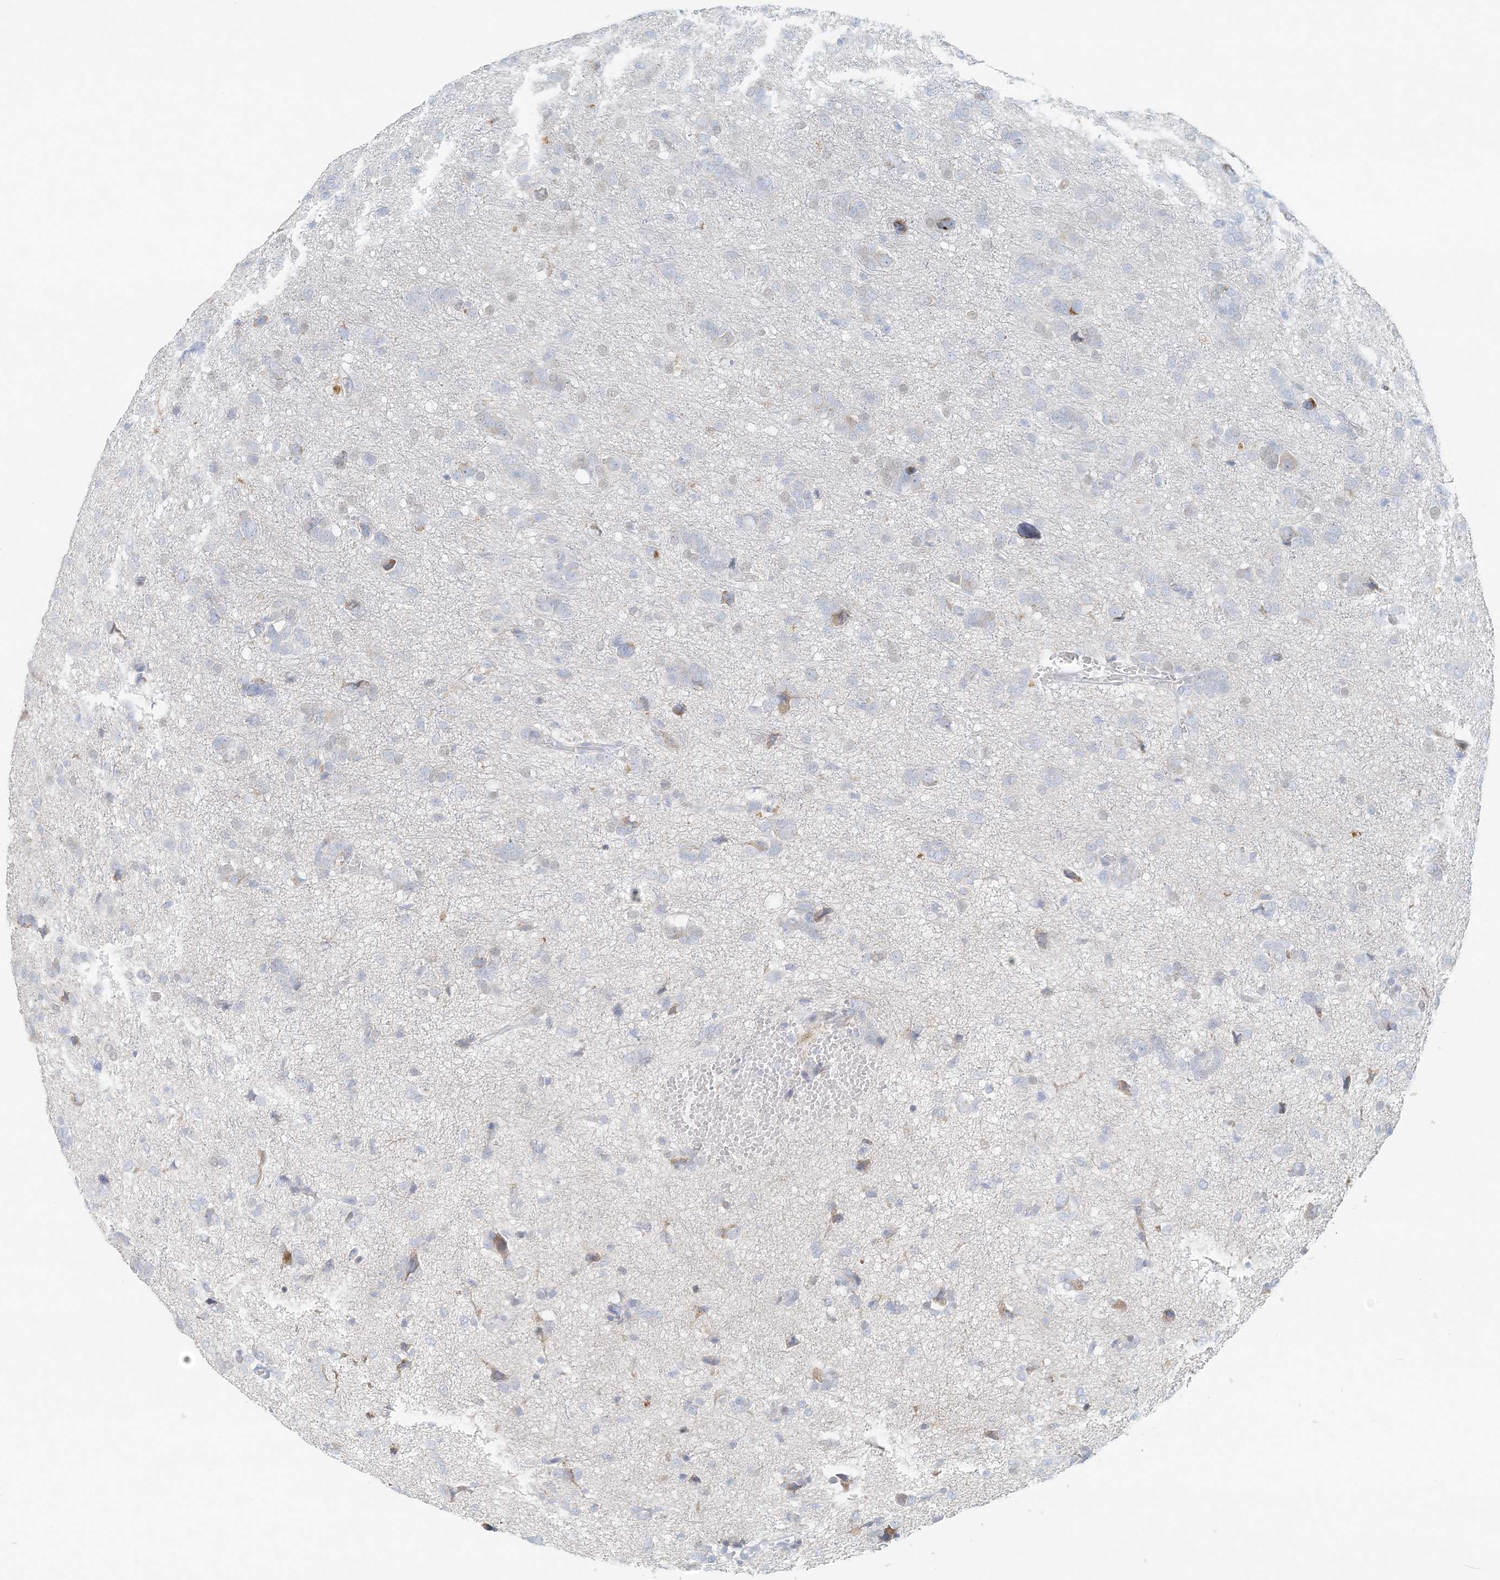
{"staining": {"intensity": "negative", "quantity": "none", "location": "none"}, "tissue": "glioma", "cell_type": "Tumor cells", "image_type": "cancer", "snomed": [{"axis": "morphology", "description": "Glioma, malignant, High grade"}, {"axis": "topography", "description": "Brain"}], "caption": "Malignant high-grade glioma was stained to show a protein in brown. There is no significant expression in tumor cells.", "gene": "STK11IP", "patient": {"sex": "female", "age": 59}}